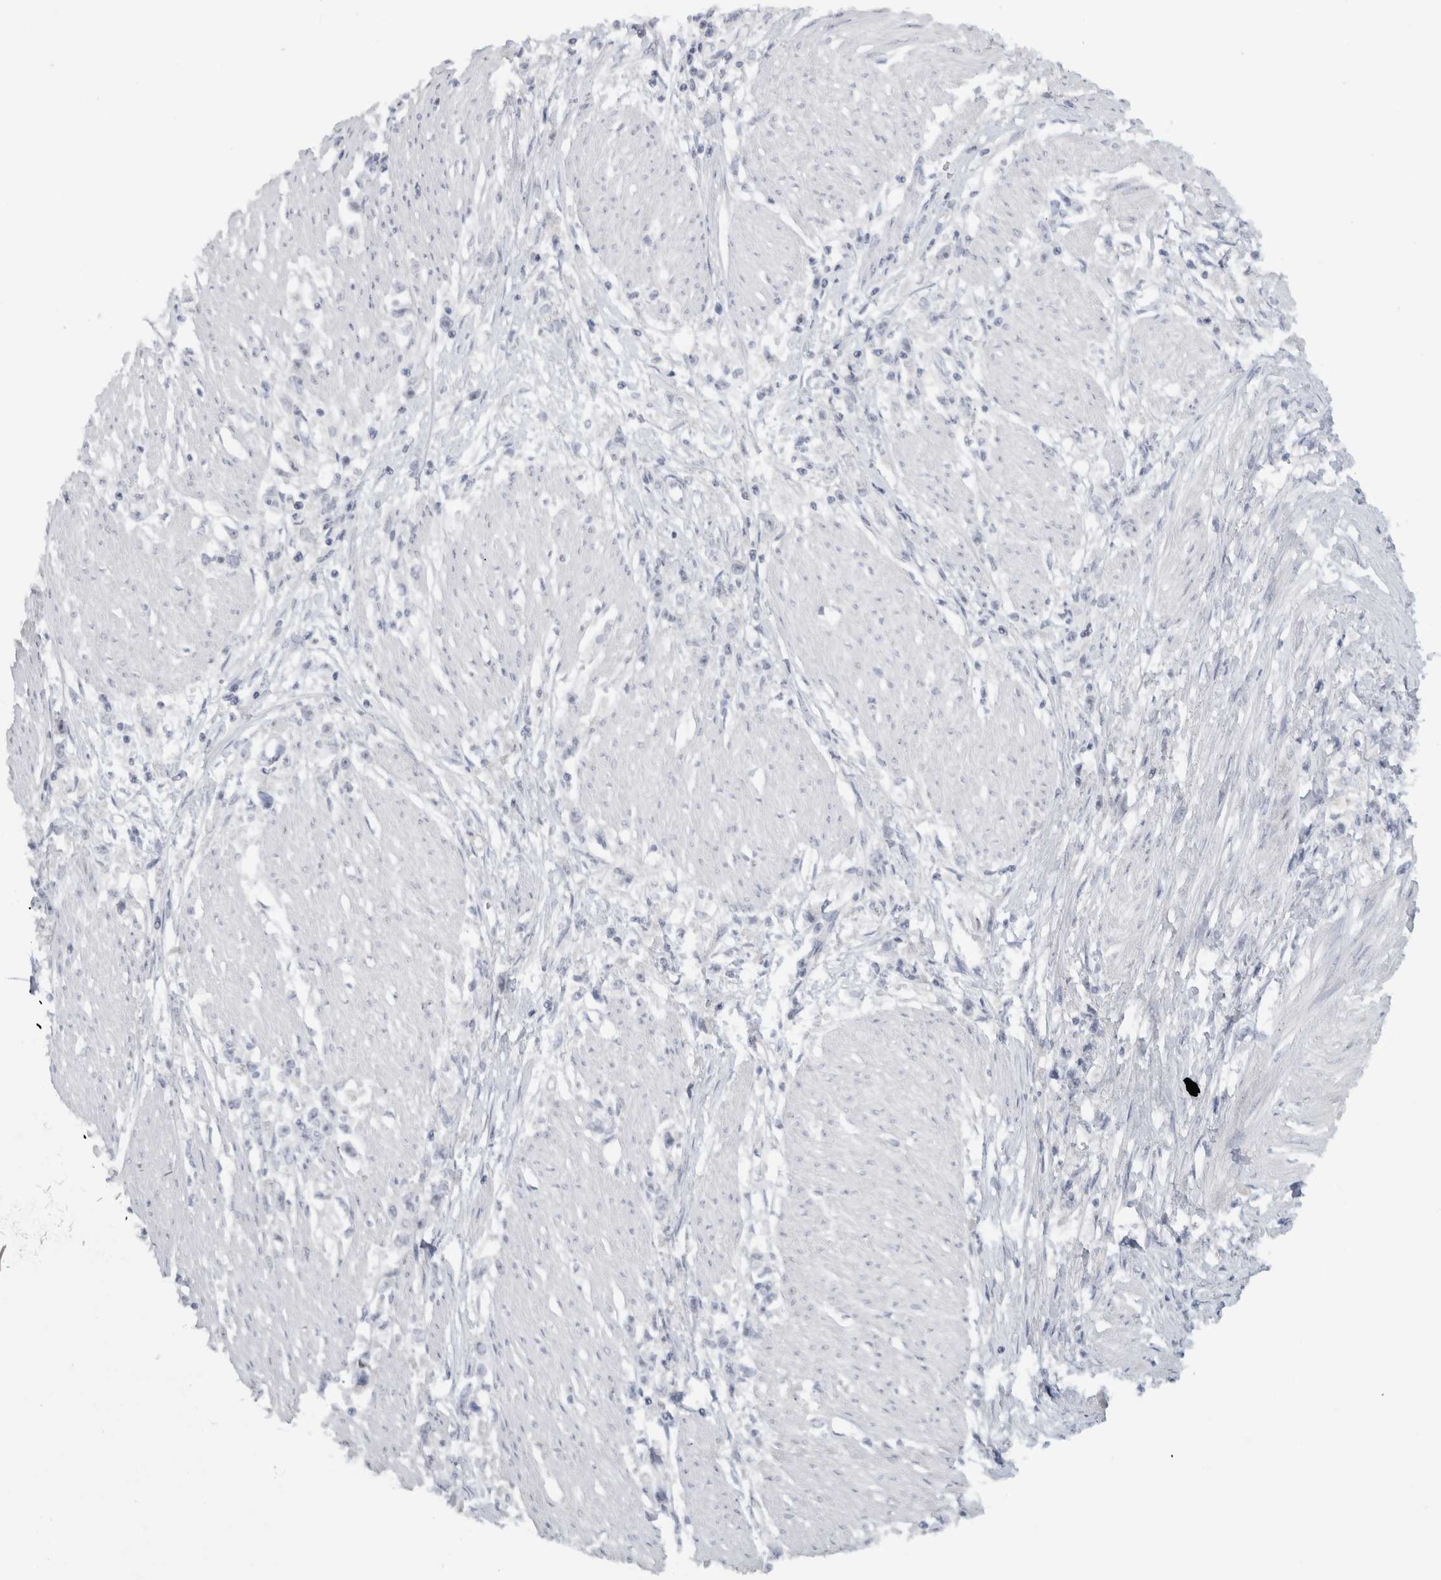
{"staining": {"intensity": "negative", "quantity": "none", "location": "none"}, "tissue": "stomach cancer", "cell_type": "Tumor cells", "image_type": "cancer", "snomed": [{"axis": "morphology", "description": "Adenocarcinoma, NOS"}, {"axis": "topography", "description": "Stomach"}], "caption": "Immunohistochemistry of stomach adenocarcinoma demonstrates no positivity in tumor cells.", "gene": "FMR1NB", "patient": {"sex": "female", "age": 59}}